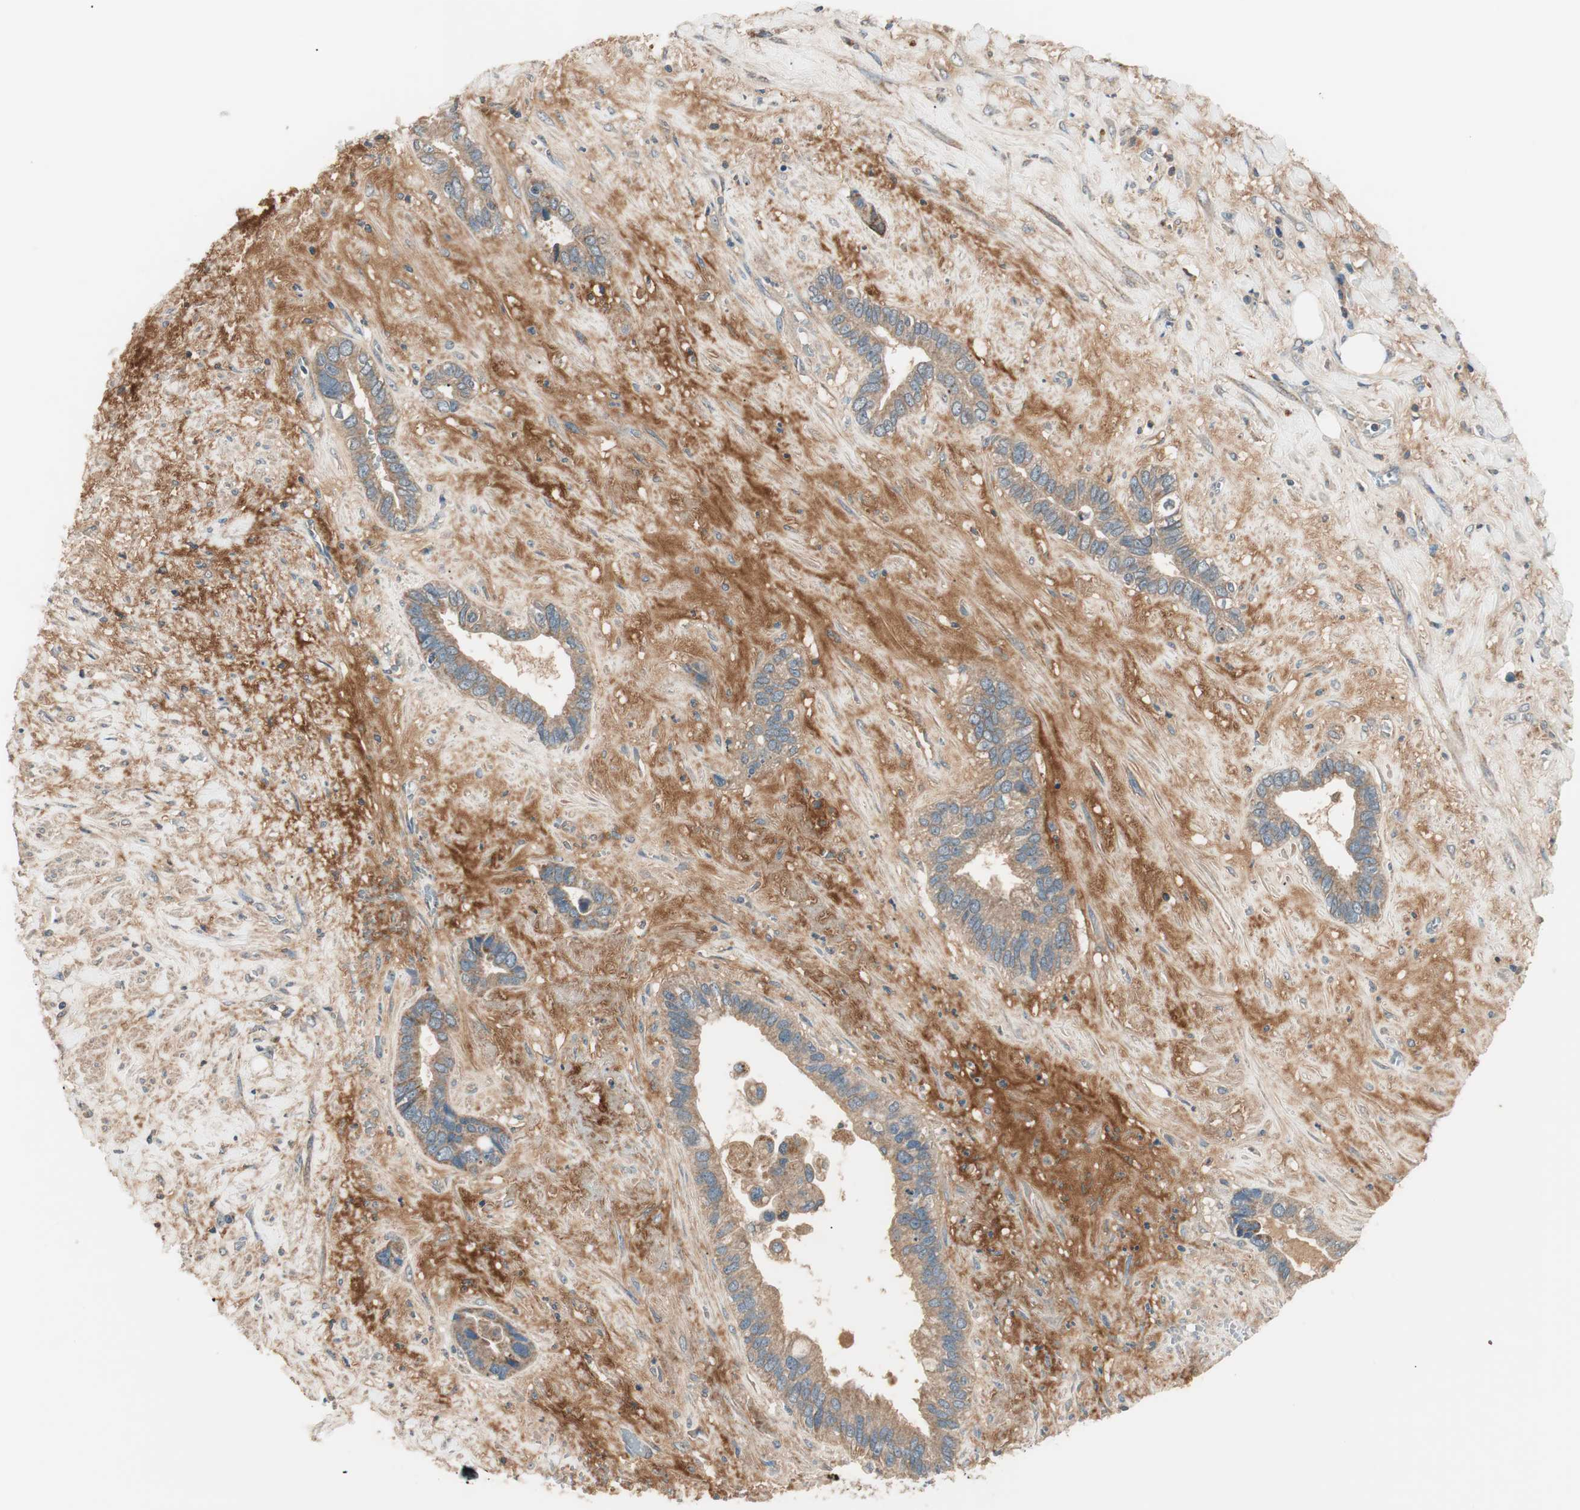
{"staining": {"intensity": "weak", "quantity": ">75%", "location": "cytoplasmic/membranous"}, "tissue": "liver cancer", "cell_type": "Tumor cells", "image_type": "cancer", "snomed": [{"axis": "morphology", "description": "Cholangiocarcinoma"}, {"axis": "topography", "description": "Liver"}], "caption": "Immunohistochemical staining of human liver cancer (cholangiocarcinoma) shows low levels of weak cytoplasmic/membranous expression in about >75% of tumor cells.", "gene": "HPN", "patient": {"sex": "female", "age": 65}}